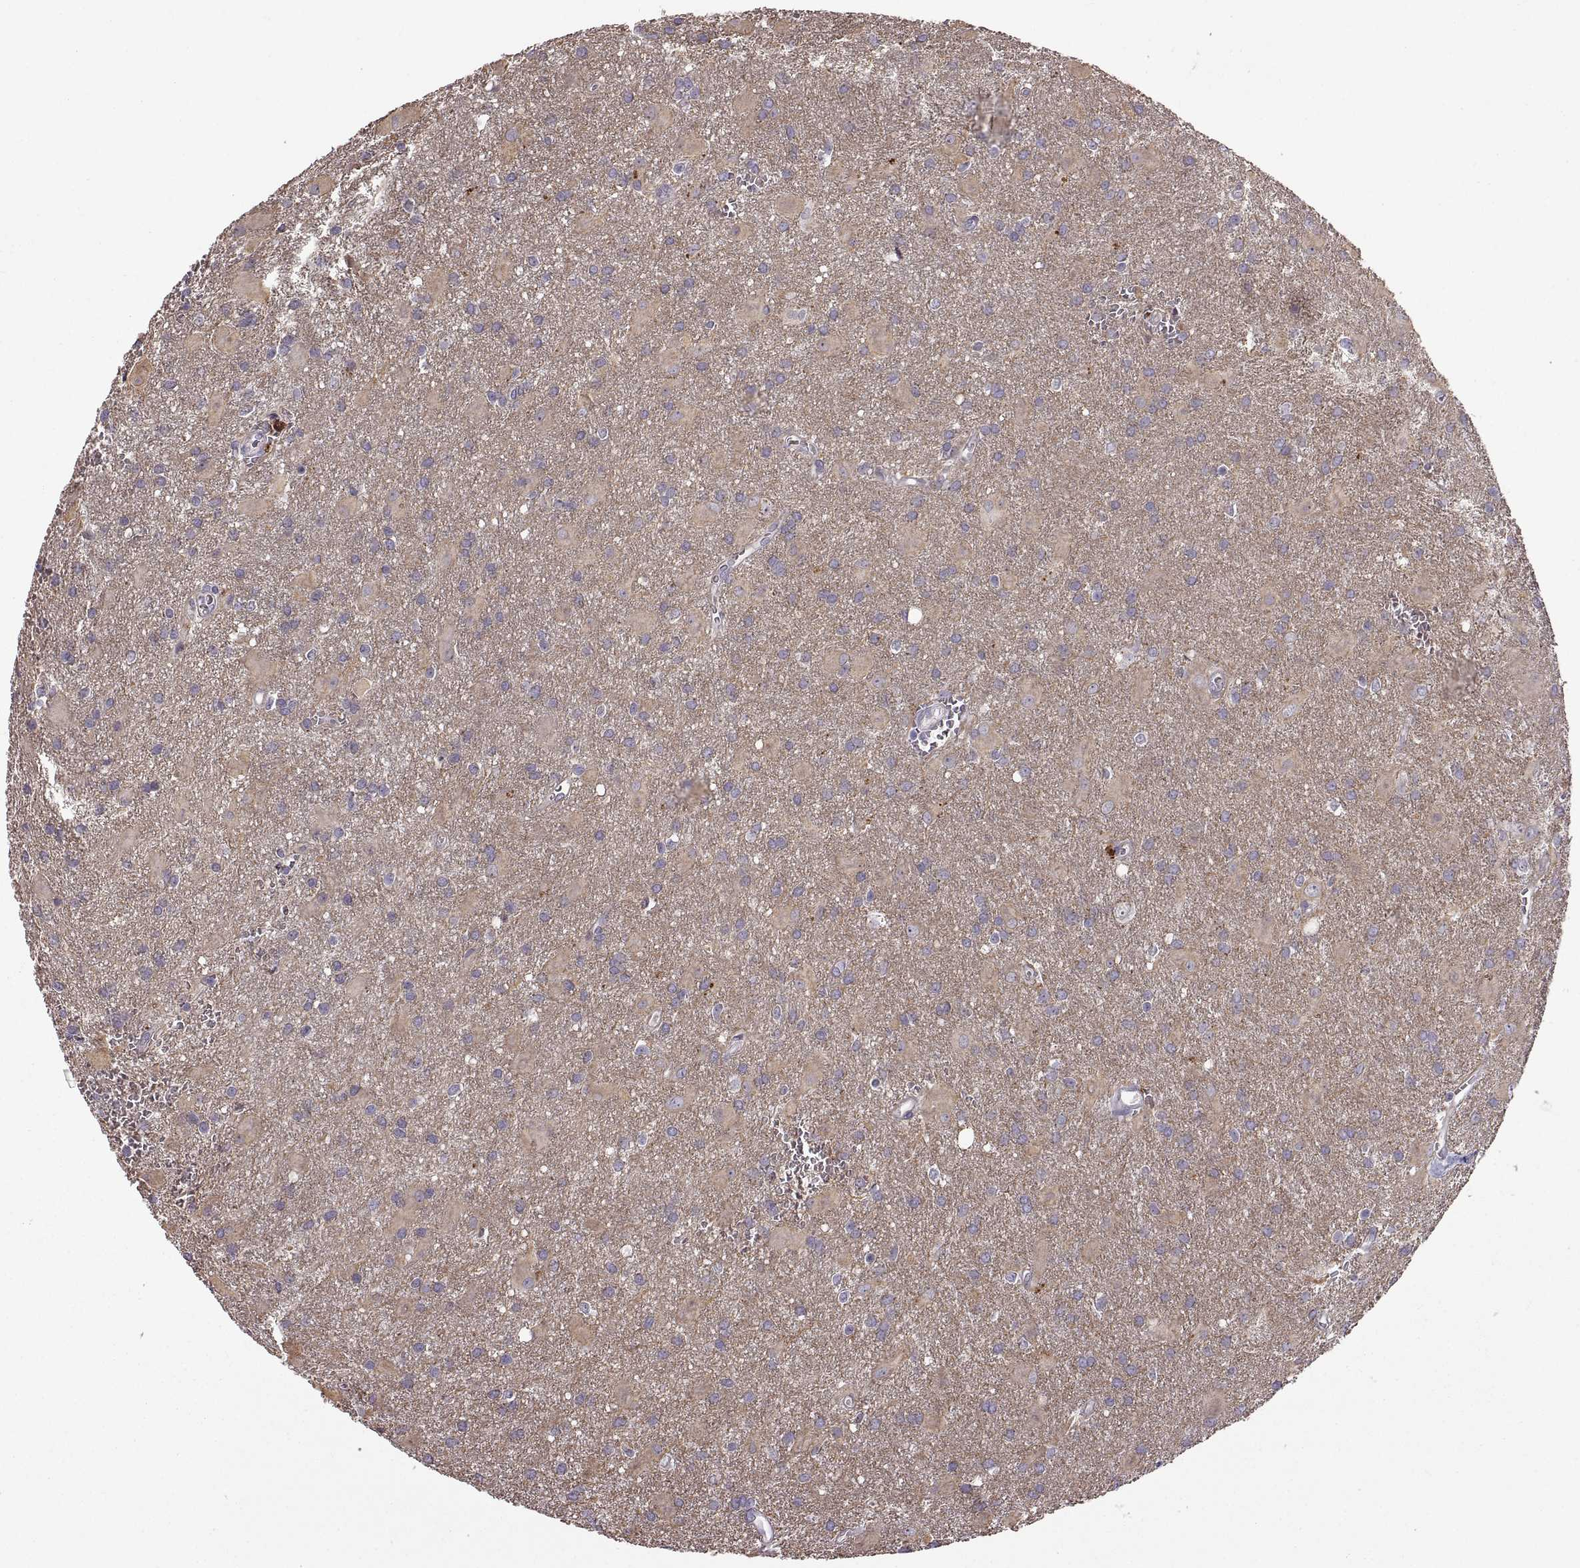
{"staining": {"intensity": "negative", "quantity": "none", "location": "none"}, "tissue": "glioma", "cell_type": "Tumor cells", "image_type": "cancer", "snomed": [{"axis": "morphology", "description": "Glioma, malignant, Low grade"}, {"axis": "topography", "description": "Brain"}], "caption": "The histopathology image displays no staining of tumor cells in glioma.", "gene": "MEIOC", "patient": {"sex": "male", "age": 58}}